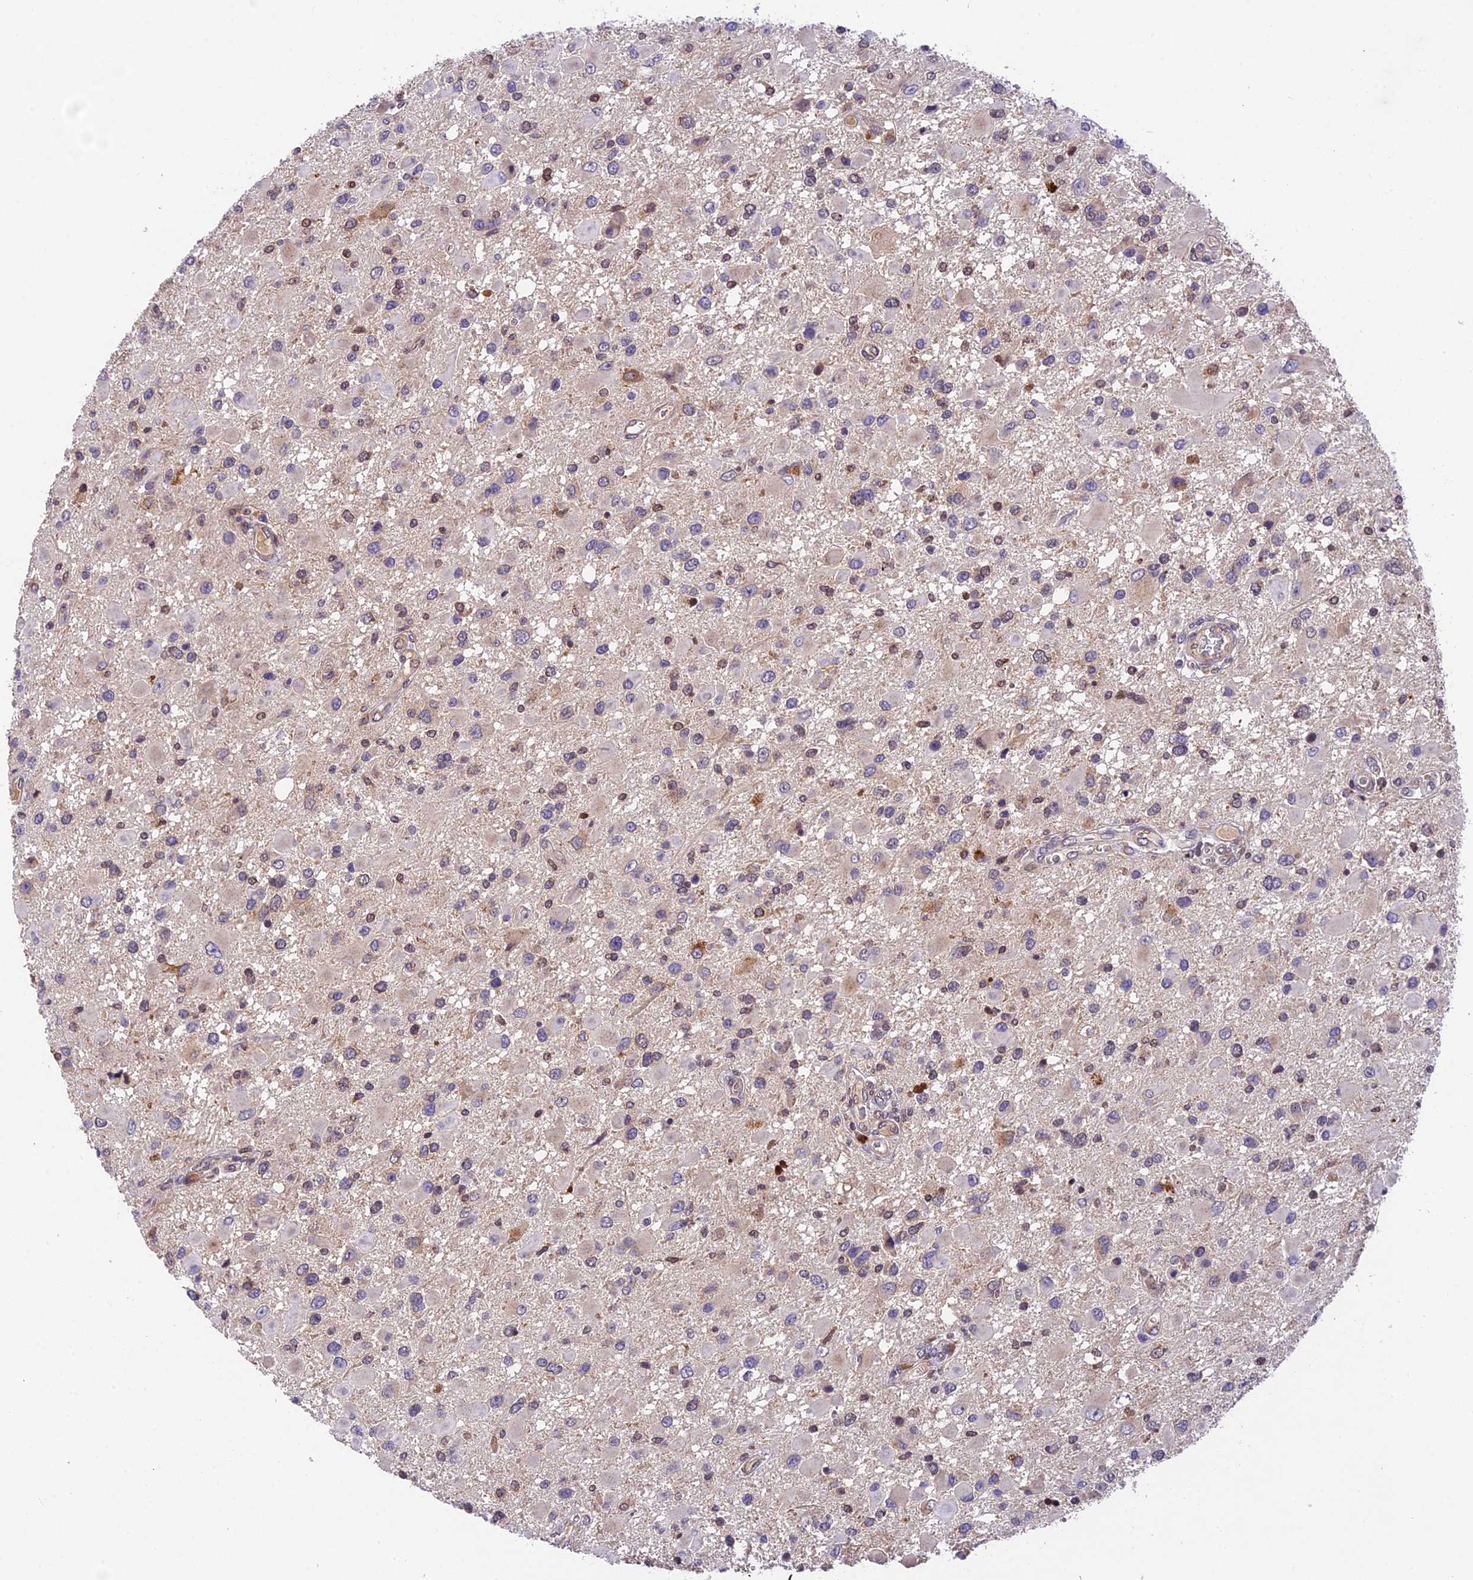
{"staining": {"intensity": "moderate", "quantity": "<25%", "location": "cytoplasmic/membranous"}, "tissue": "glioma", "cell_type": "Tumor cells", "image_type": "cancer", "snomed": [{"axis": "morphology", "description": "Glioma, malignant, High grade"}, {"axis": "topography", "description": "Brain"}], "caption": "DAB immunohistochemical staining of glioma shows moderate cytoplasmic/membranous protein expression in about <25% of tumor cells.", "gene": "CCSER1", "patient": {"sex": "male", "age": 53}}